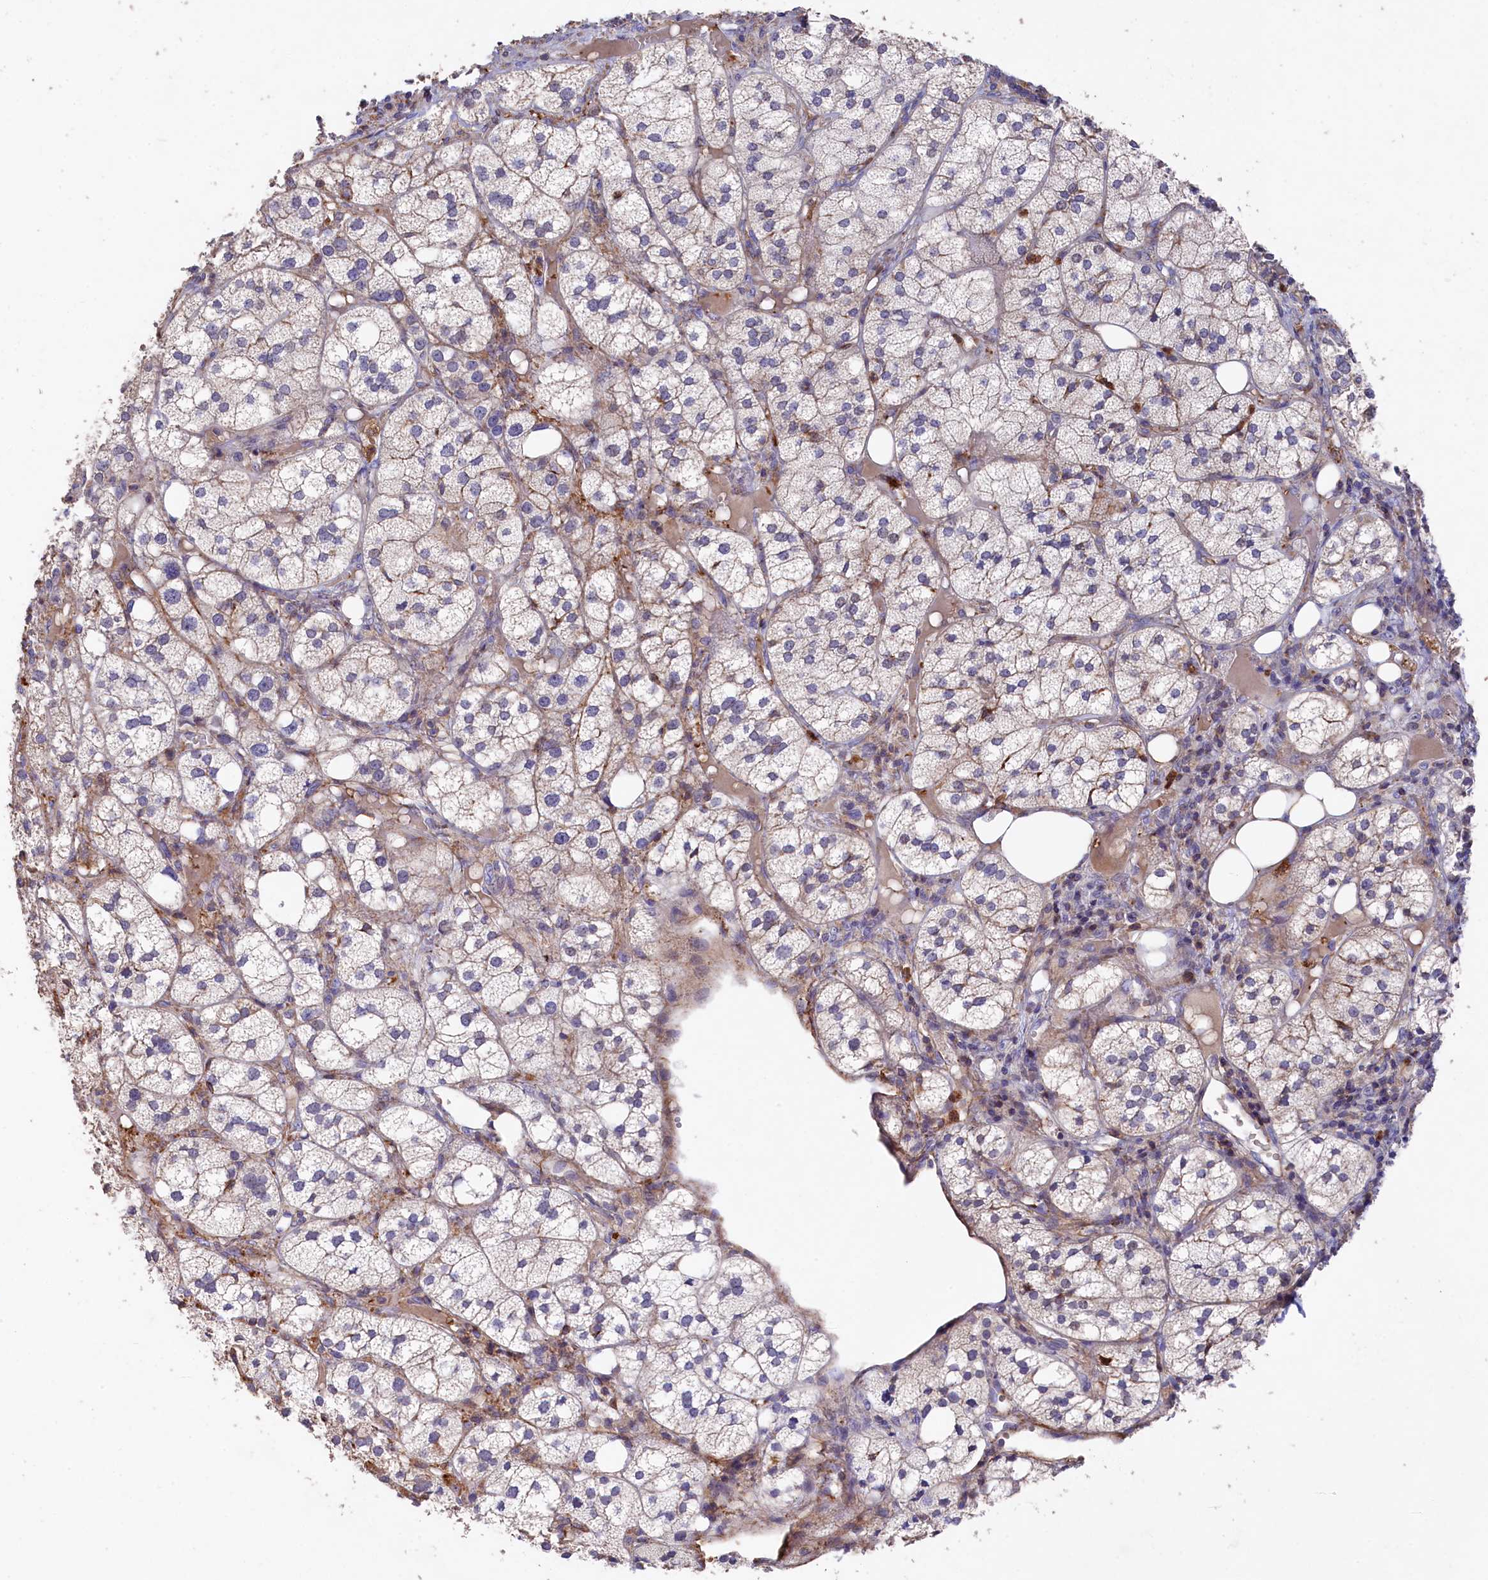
{"staining": {"intensity": "moderate", "quantity": "25%-75%", "location": "cytoplasmic/membranous"}, "tissue": "adrenal gland", "cell_type": "Glandular cells", "image_type": "normal", "snomed": [{"axis": "morphology", "description": "Normal tissue, NOS"}, {"axis": "topography", "description": "Adrenal gland"}], "caption": "An image of human adrenal gland stained for a protein reveals moderate cytoplasmic/membranous brown staining in glandular cells.", "gene": "RAPSN", "patient": {"sex": "female", "age": 61}}